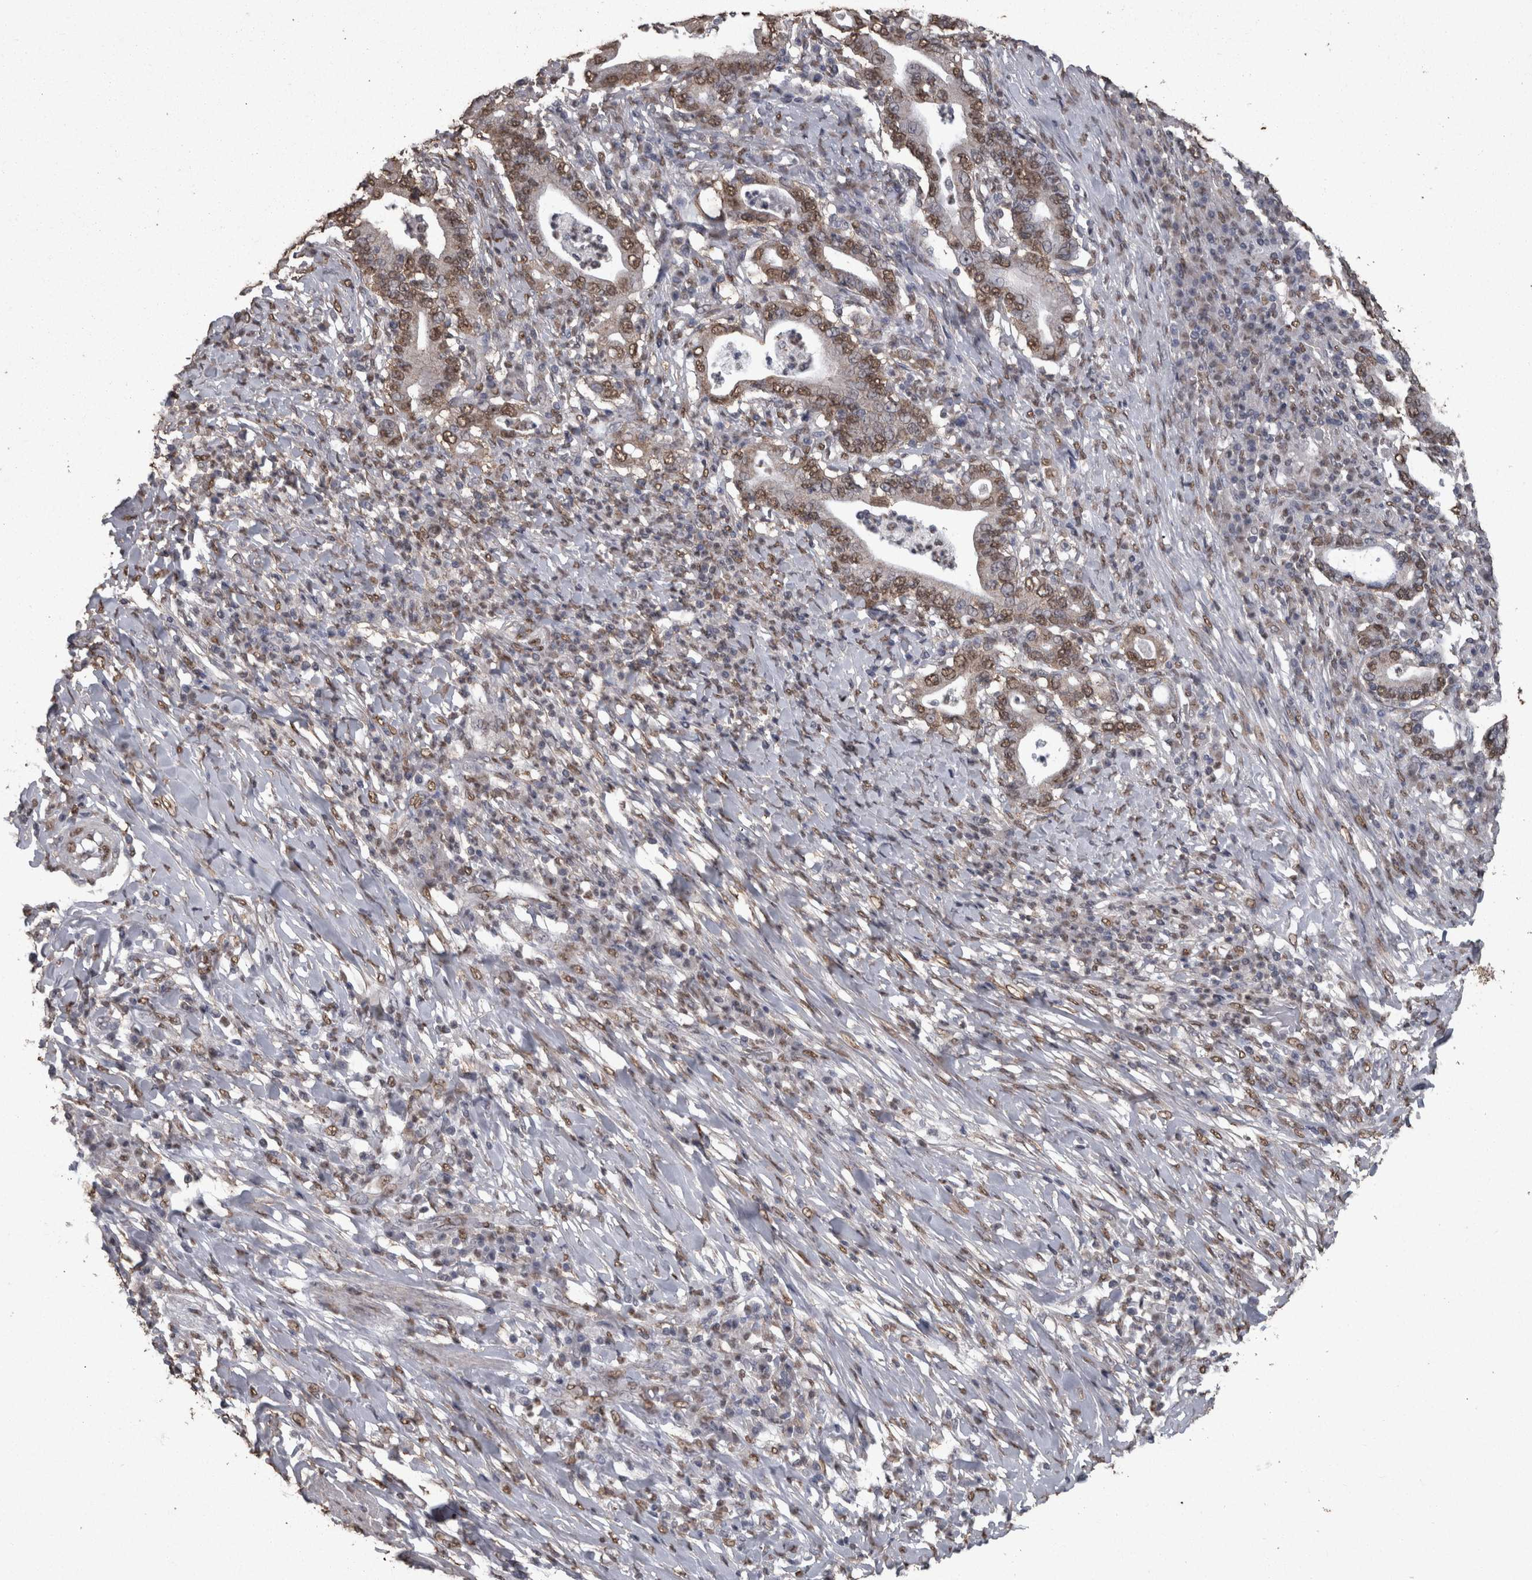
{"staining": {"intensity": "moderate", "quantity": ">75%", "location": "nuclear"}, "tissue": "stomach cancer", "cell_type": "Tumor cells", "image_type": "cancer", "snomed": [{"axis": "morphology", "description": "Normal tissue, NOS"}, {"axis": "morphology", "description": "Adenocarcinoma, NOS"}, {"axis": "topography", "description": "Esophagus"}, {"axis": "topography", "description": "Stomach, upper"}, {"axis": "topography", "description": "Peripheral nerve tissue"}], "caption": "Immunohistochemical staining of human adenocarcinoma (stomach) exhibits medium levels of moderate nuclear protein positivity in approximately >75% of tumor cells. Nuclei are stained in blue.", "gene": "SMAD7", "patient": {"sex": "male", "age": 62}}